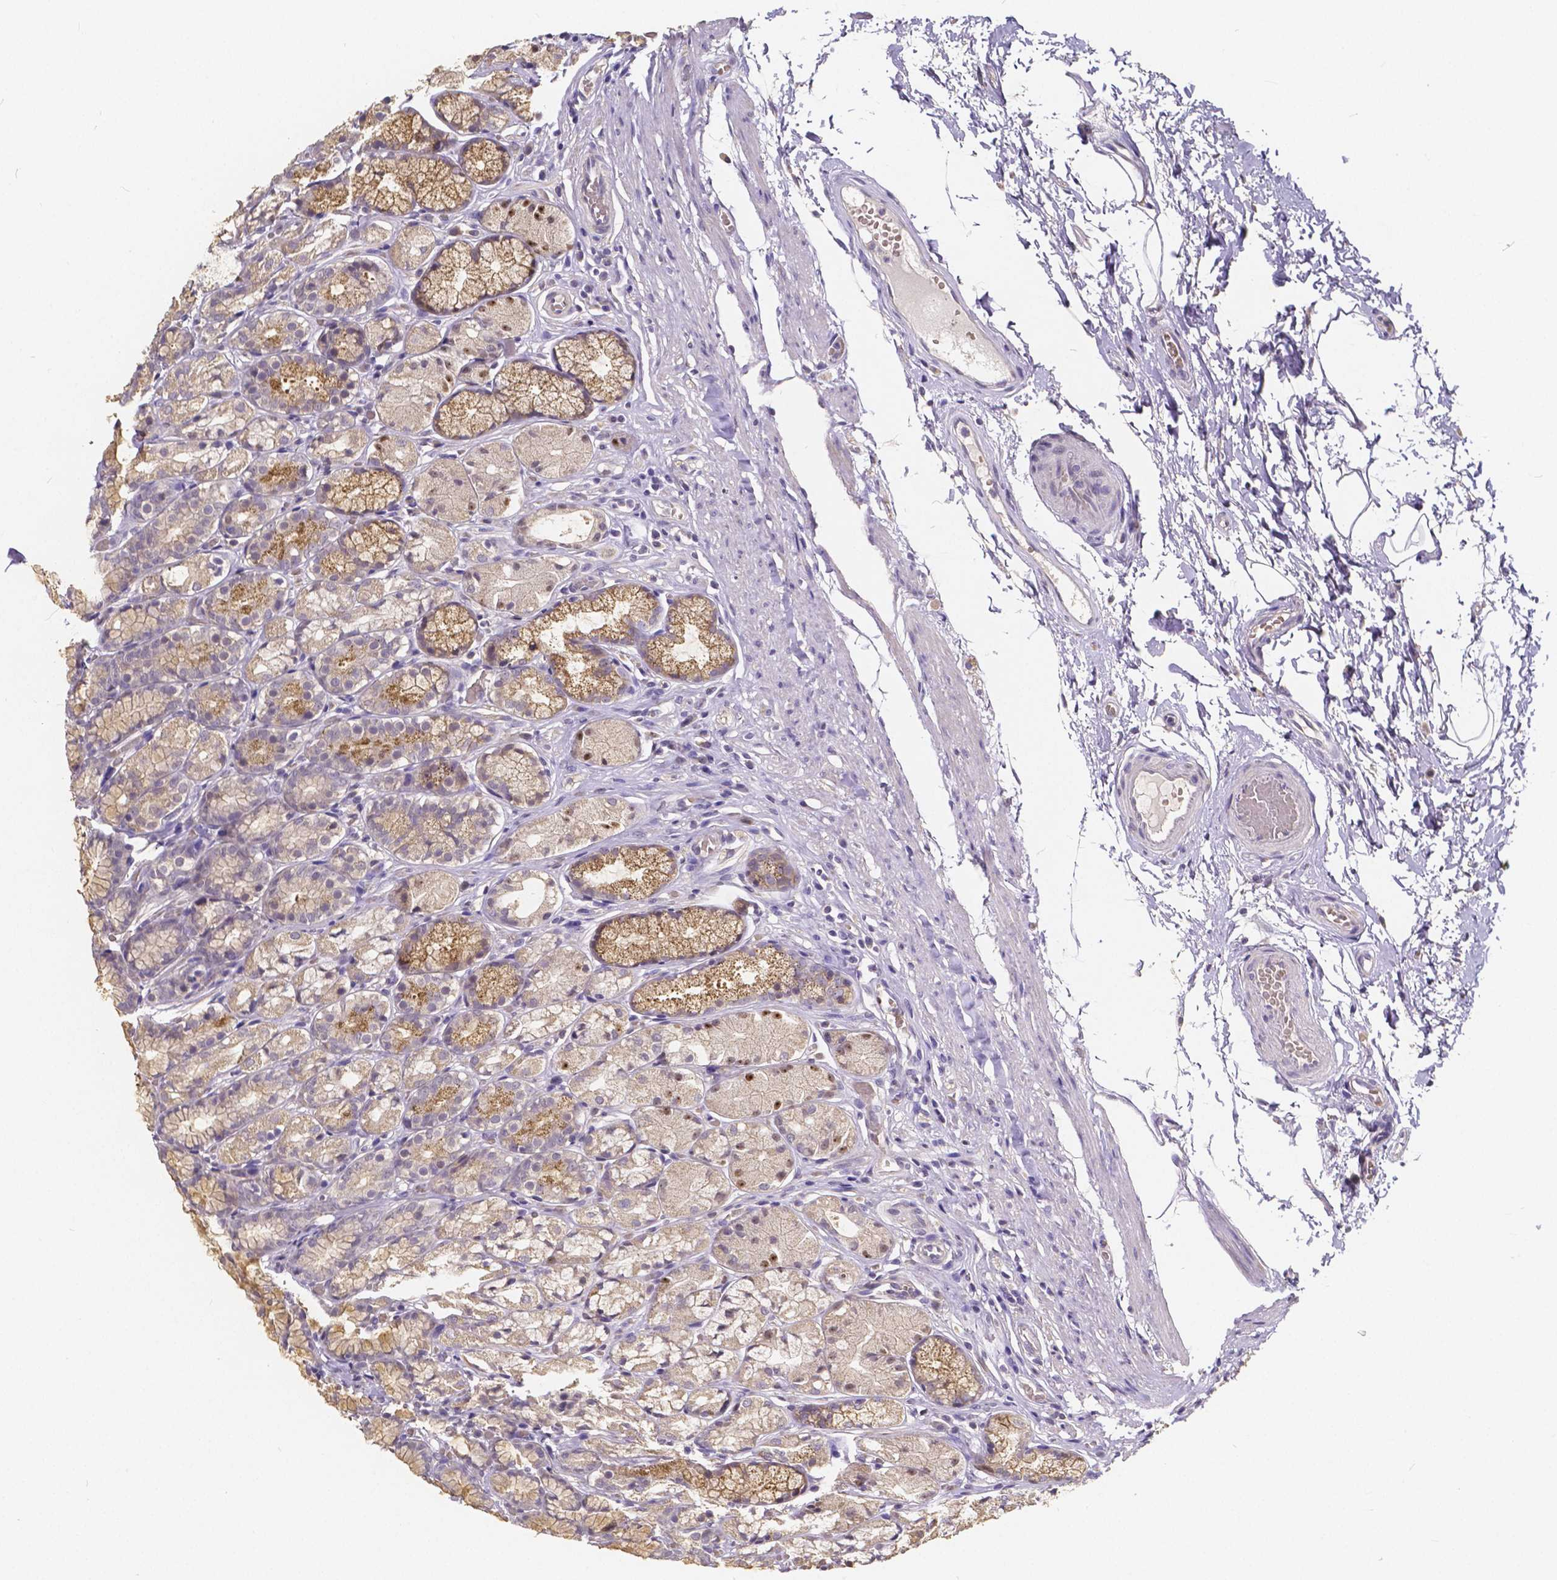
{"staining": {"intensity": "moderate", "quantity": "25%-75%", "location": "cytoplasmic/membranous"}, "tissue": "stomach", "cell_type": "Glandular cells", "image_type": "normal", "snomed": [{"axis": "morphology", "description": "Normal tissue, NOS"}, {"axis": "topography", "description": "Stomach"}], "caption": "This micrograph reveals benign stomach stained with immunohistochemistry to label a protein in brown. The cytoplasmic/membranous of glandular cells show moderate positivity for the protein. Nuclei are counter-stained blue.", "gene": "CTNNA2", "patient": {"sex": "male", "age": 70}}